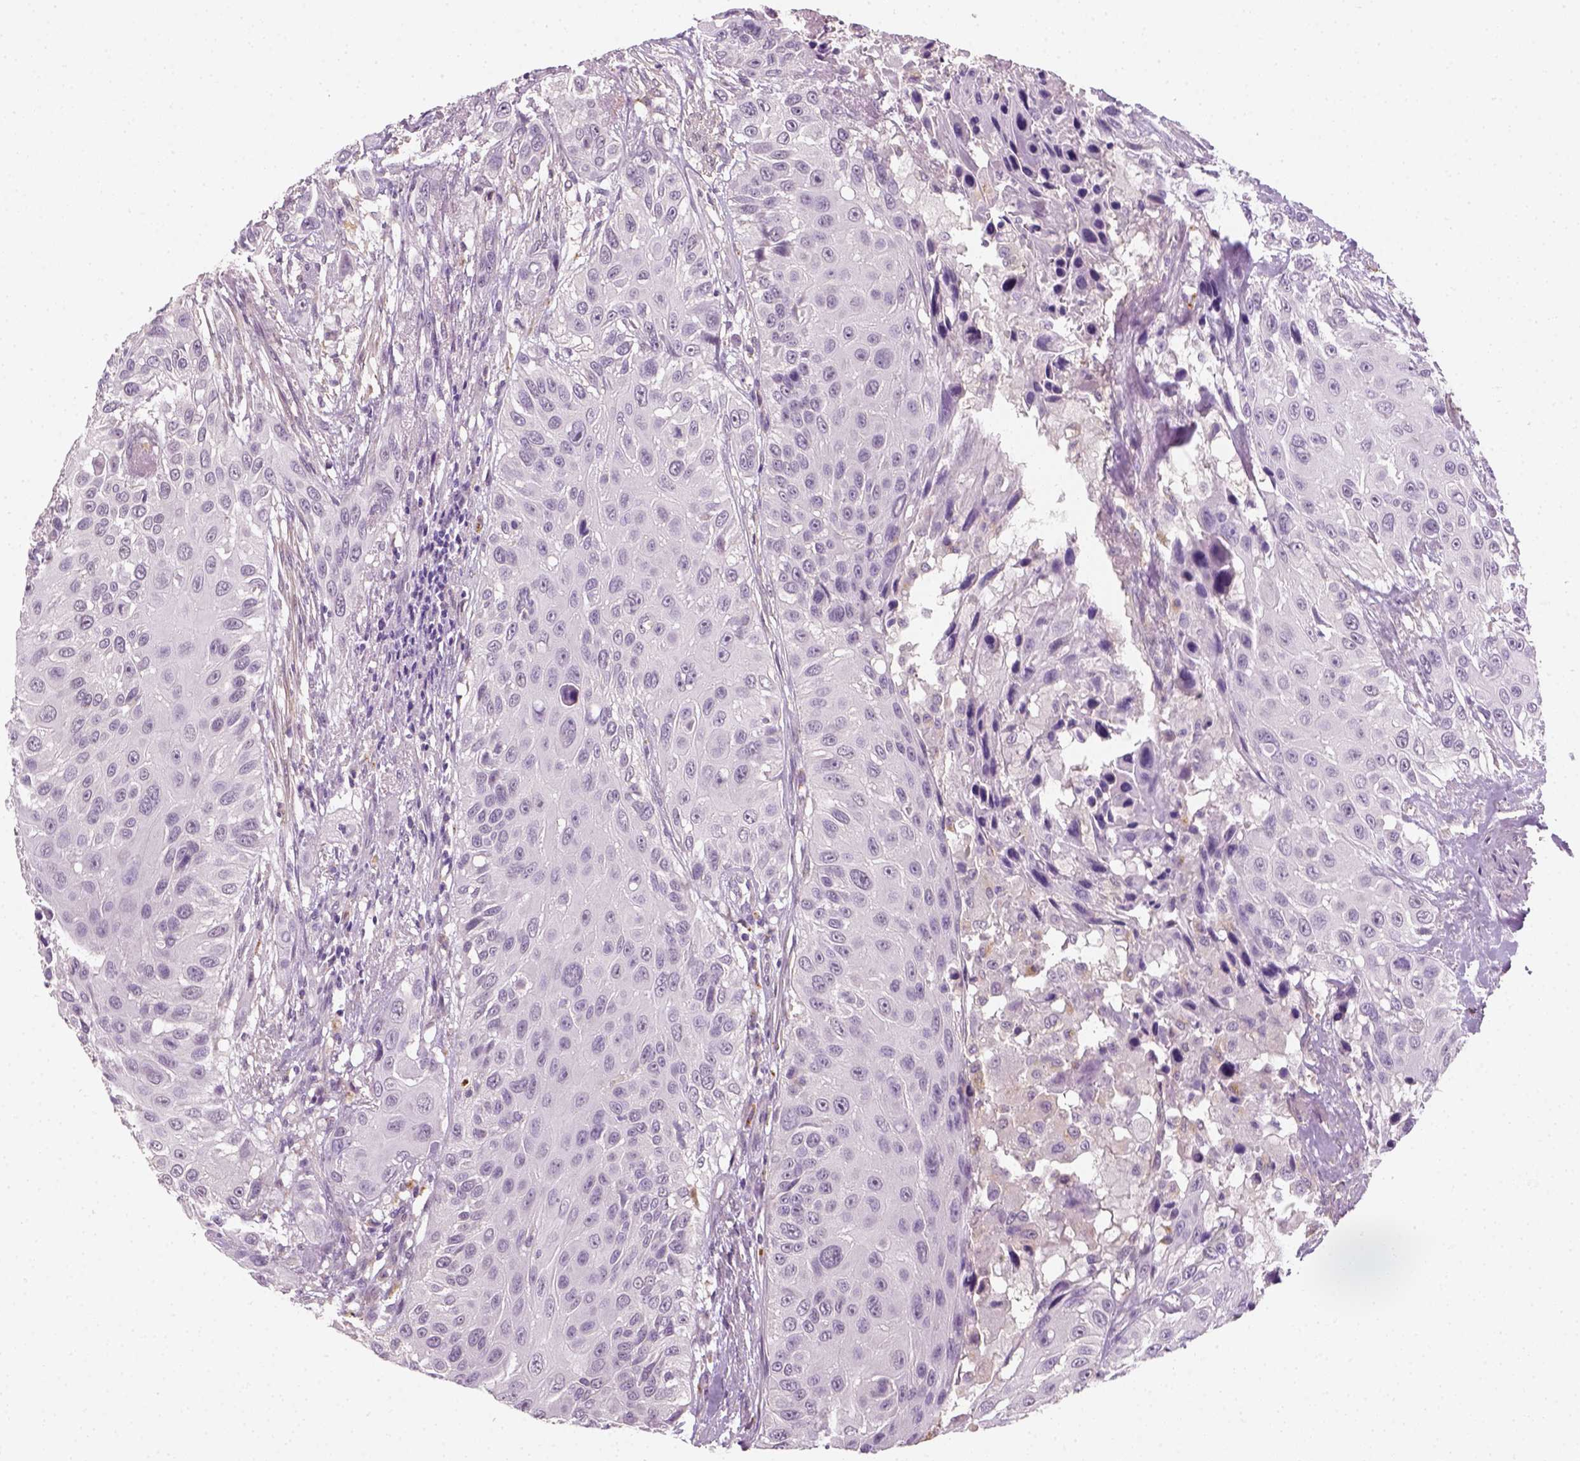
{"staining": {"intensity": "negative", "quantity": "none", "location": "none"}, "tissue": "urothelial cancer", "cell_type": "Tumor cells", "image_type": "cancer", "snomed": [{"axis": "morphology", "description": "Urothelial carcinoma, NOS"}, {"axis": "topography", "description": "Urinary bladder"}], "caption": "An immunohistochemistry (IHC) photomicrograph of transitional cell carcinoma is shown. There is no staining in tumor cells of transitional cell carcinoma.", "gene": "FAM163B", "patient": {"sex": "male", "age": 55}}